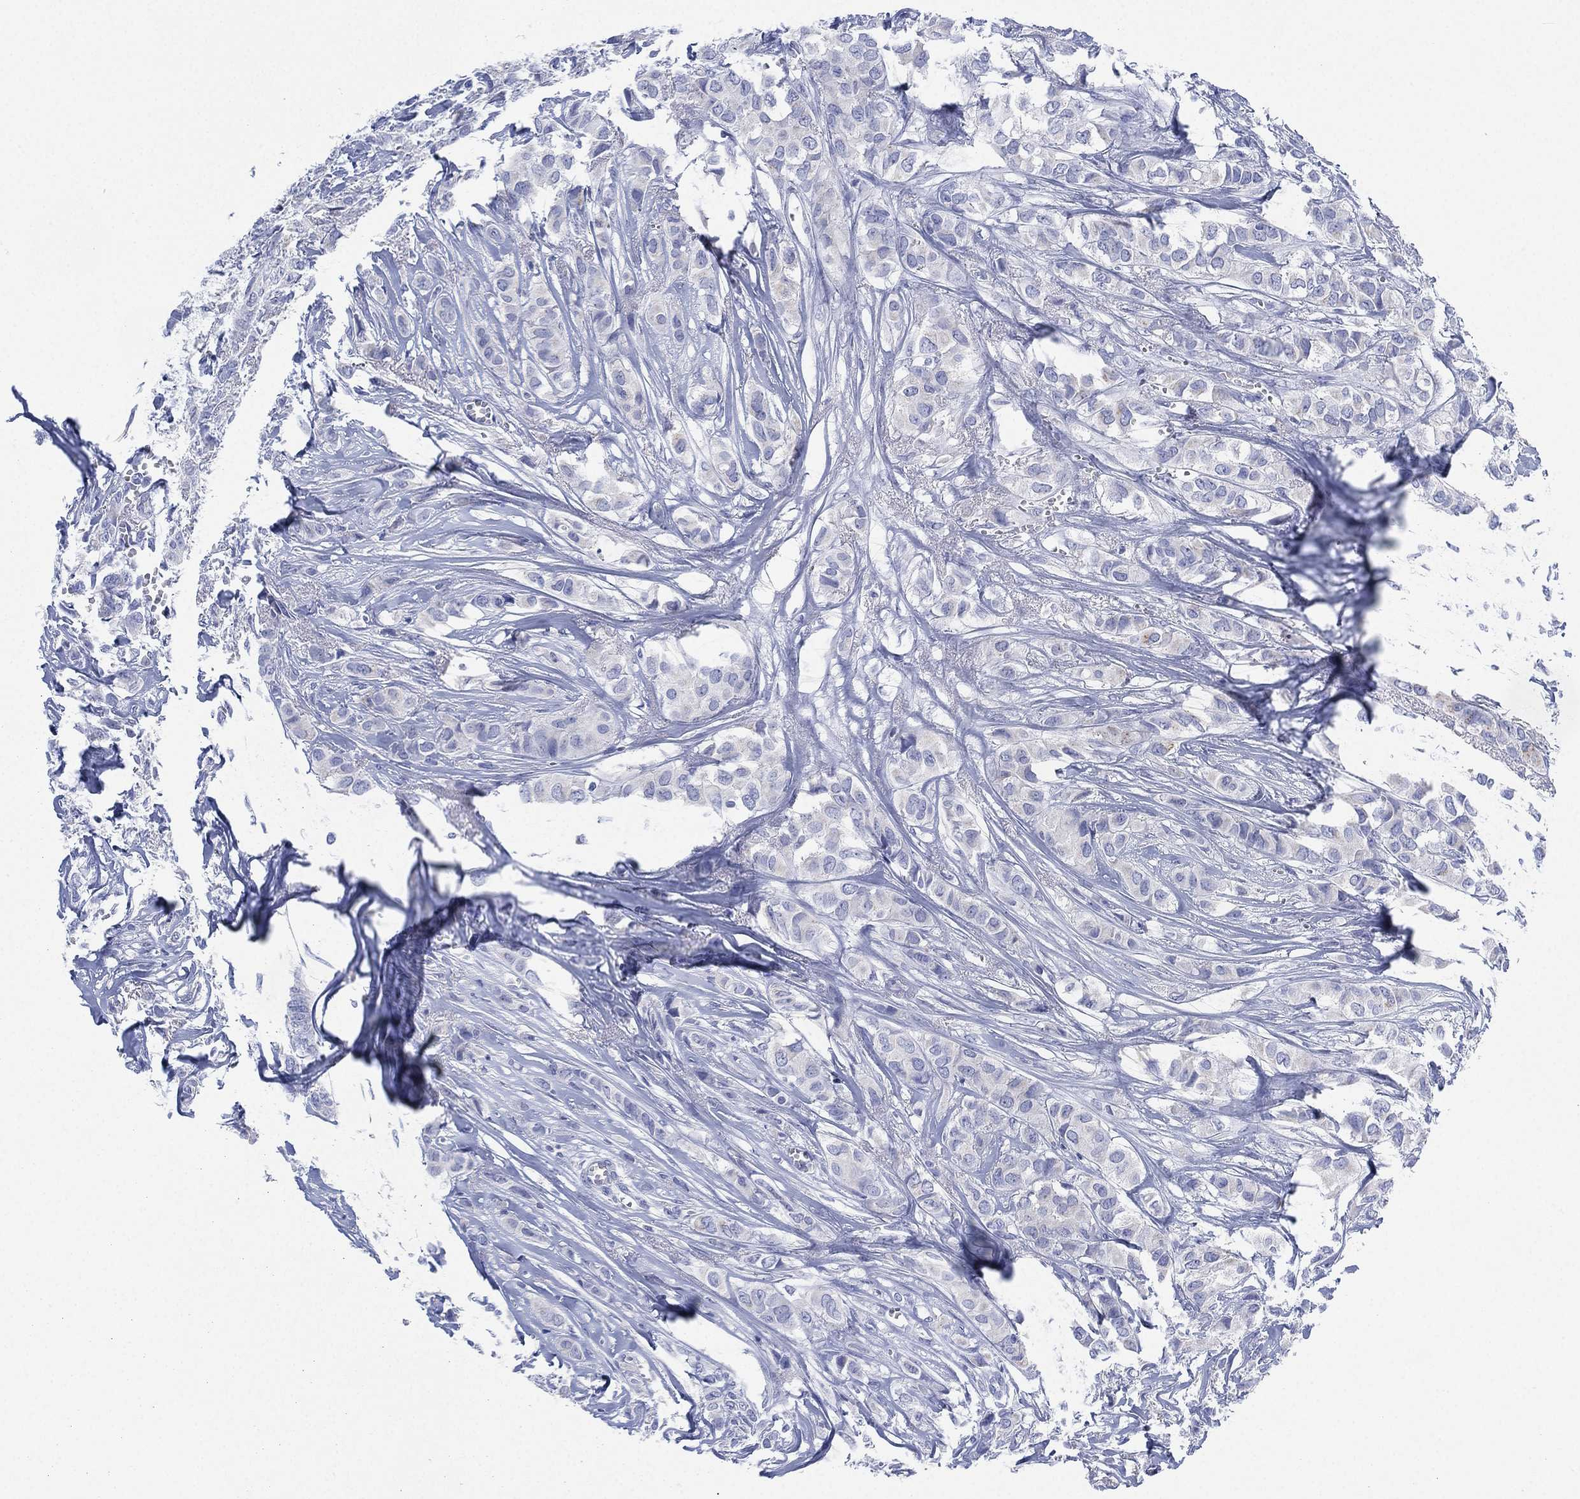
{"staining": {"intensity": "negative", "quantity": "none", "location": "none"}, "tissue": "breast cancer", "cell_type": "Tumor cells", "image_type": "cancer", "snomed": [{"axis": "morphology", "description": "Duct carcinoma"}, {"axis": "topography", "description": "Breast"}], "caption": "Tumor cells are negative for protein expression in human infiltrating ductal carcinoma (breast).", "gene": "SLC9C2", "patient": {"sex": "female", "age": 85}}